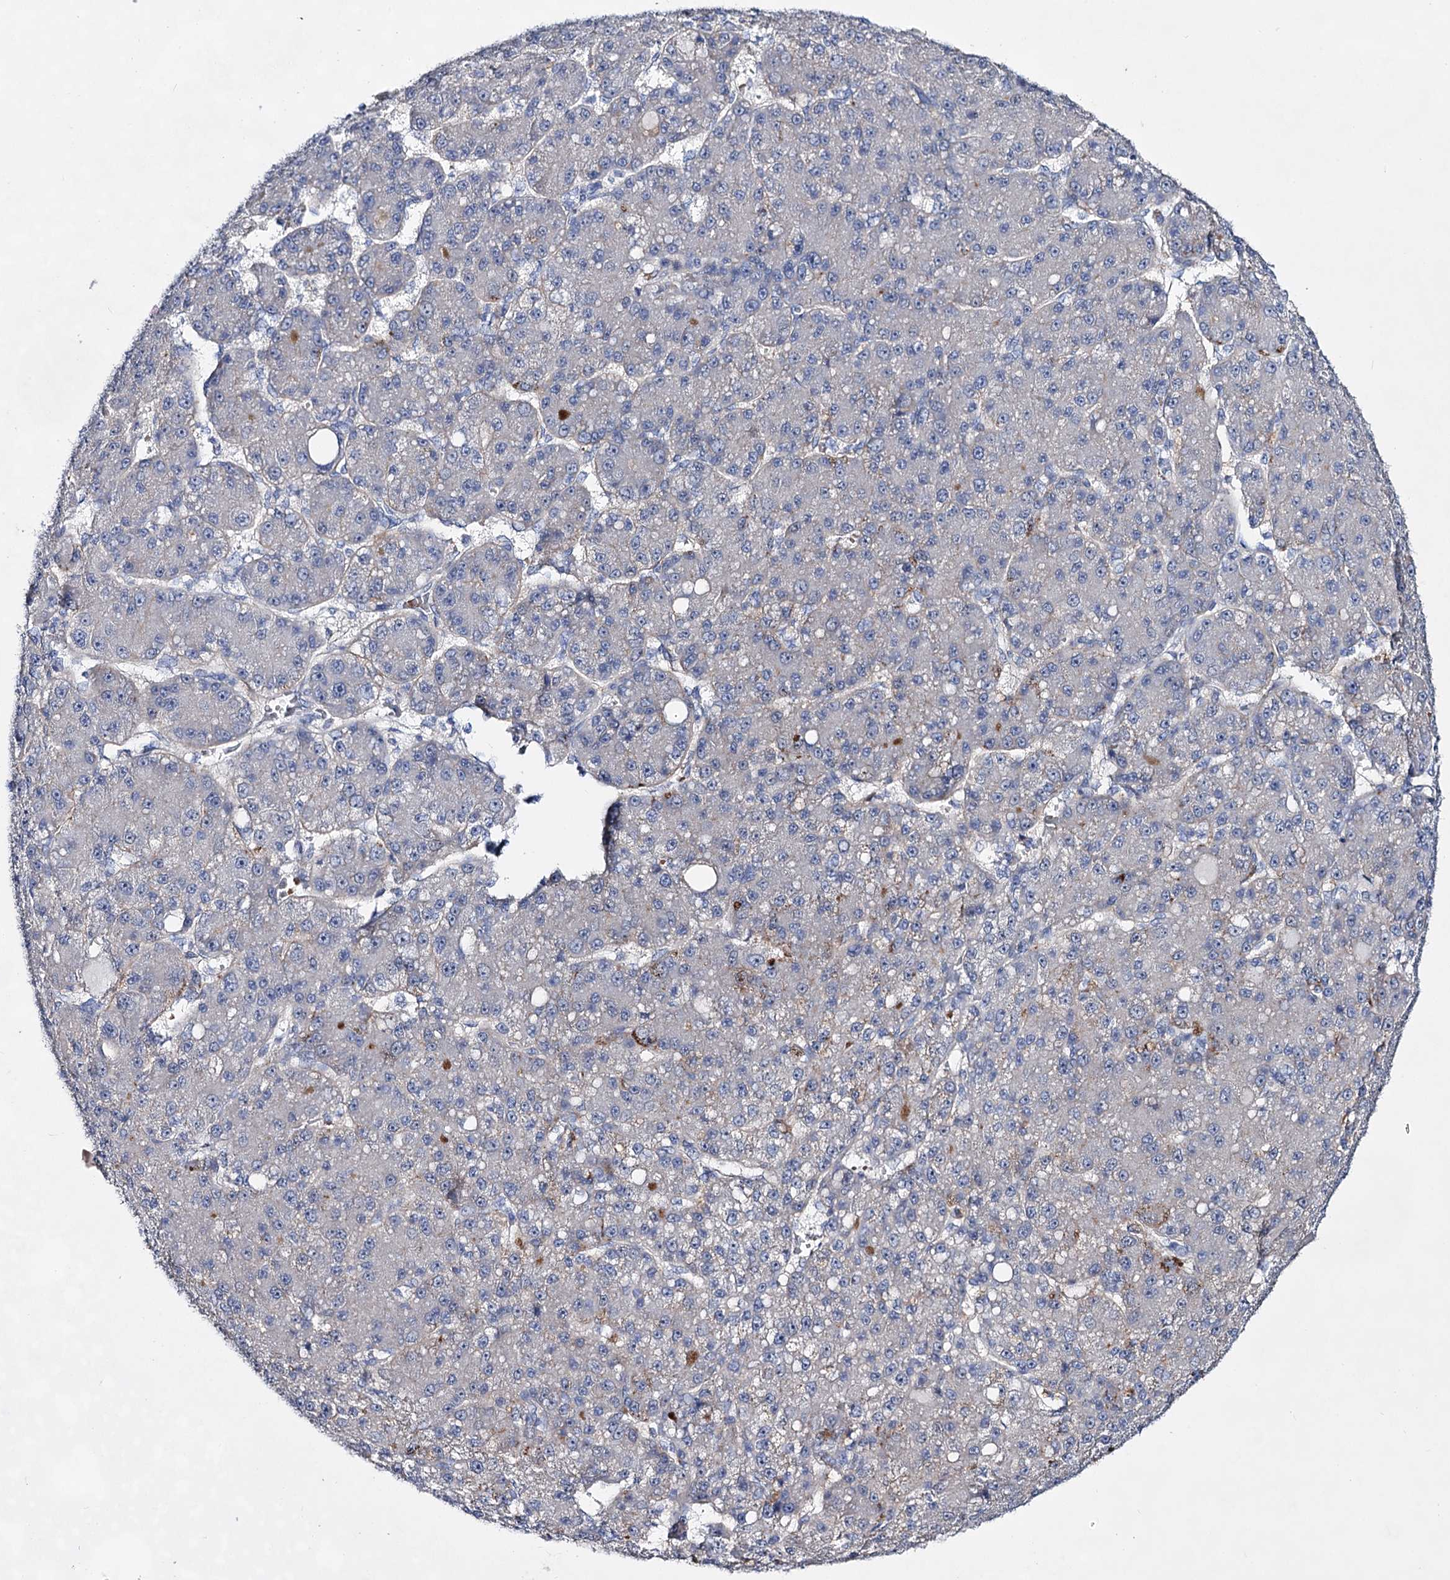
{"staining": {"intensity": "negative", "quantity": "none", "location": "none"}, "tissue": "liver cancer", "cell_type": "Tumor cells", "image_type": "cancer", "snomed": [{"axis": "morphology", "description": "Carcinoma, Hepatocellular, NOS"}, {"axis": "topography", "description": "Liver"}], "caption": "This micrograph is of liver hepatocellular carcinoma stained with immunohistochemistry (IHC) to label a protein in brown with the nuclei are counter-stained blue. There is no positivity in tumor cells.", "gene": "PLIN1", "patient": {"sex": "male", "age": 67}}